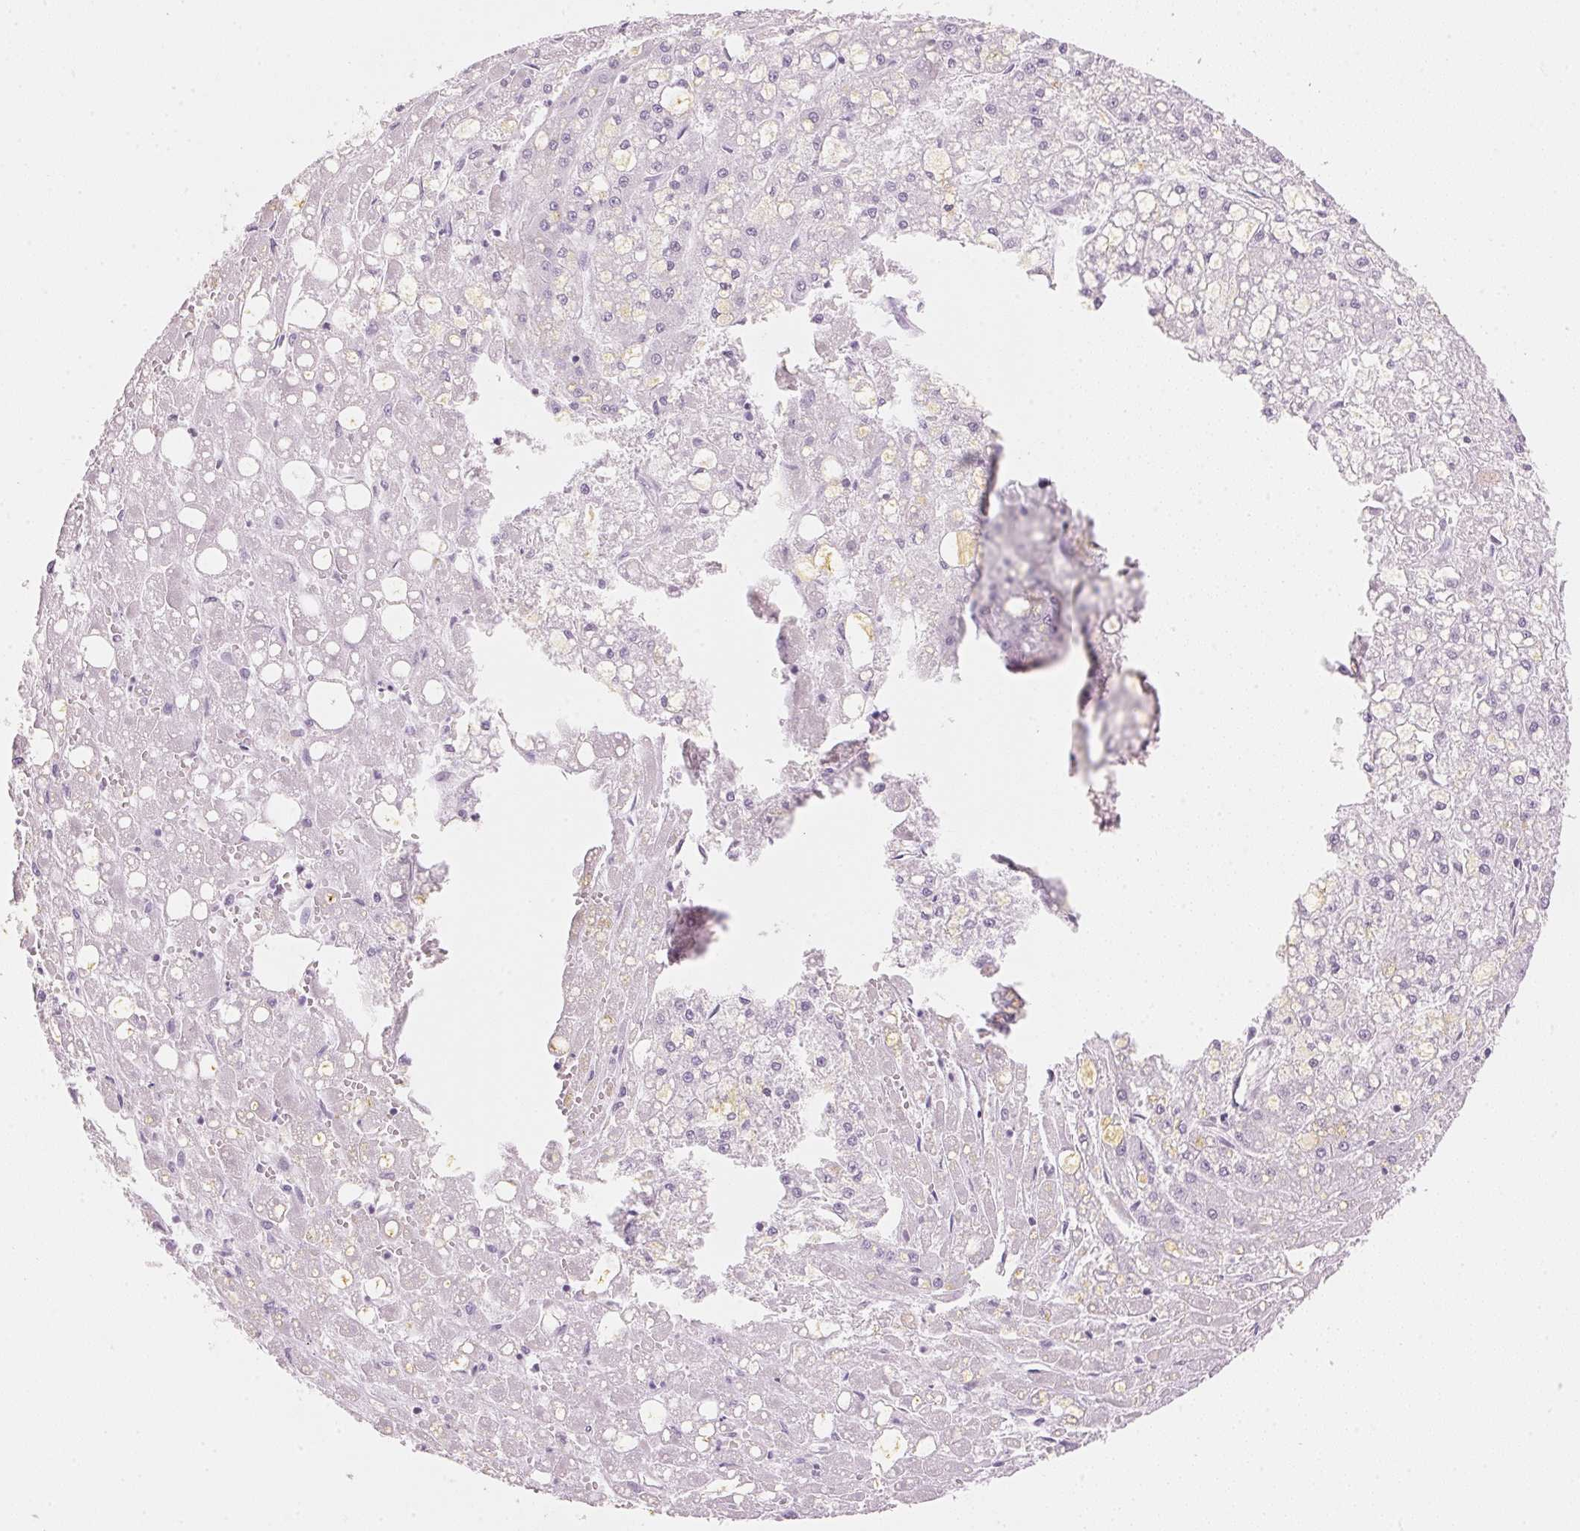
{"staining": {"intensity": "negative", "quantity": "none", "location": "none"}, "tissue": "liver cancer", "cell_type": "Tumor cells", "image_type": "cancer", "snomed": [{"axis": "morphology", "description": "Carcinoma, Hepatocellular, NOS"}, {"axis": "topography", "description": "Liver"}], "caption": "DAB (3,3'-diaminobenzidine) immunohistochemical staining of liver cancer (hepatocellular carcinoma) reveals no significant positivity in tumor cells.", "gene": "HOXB13", "patient": {"sex": "male", "age": 67}}